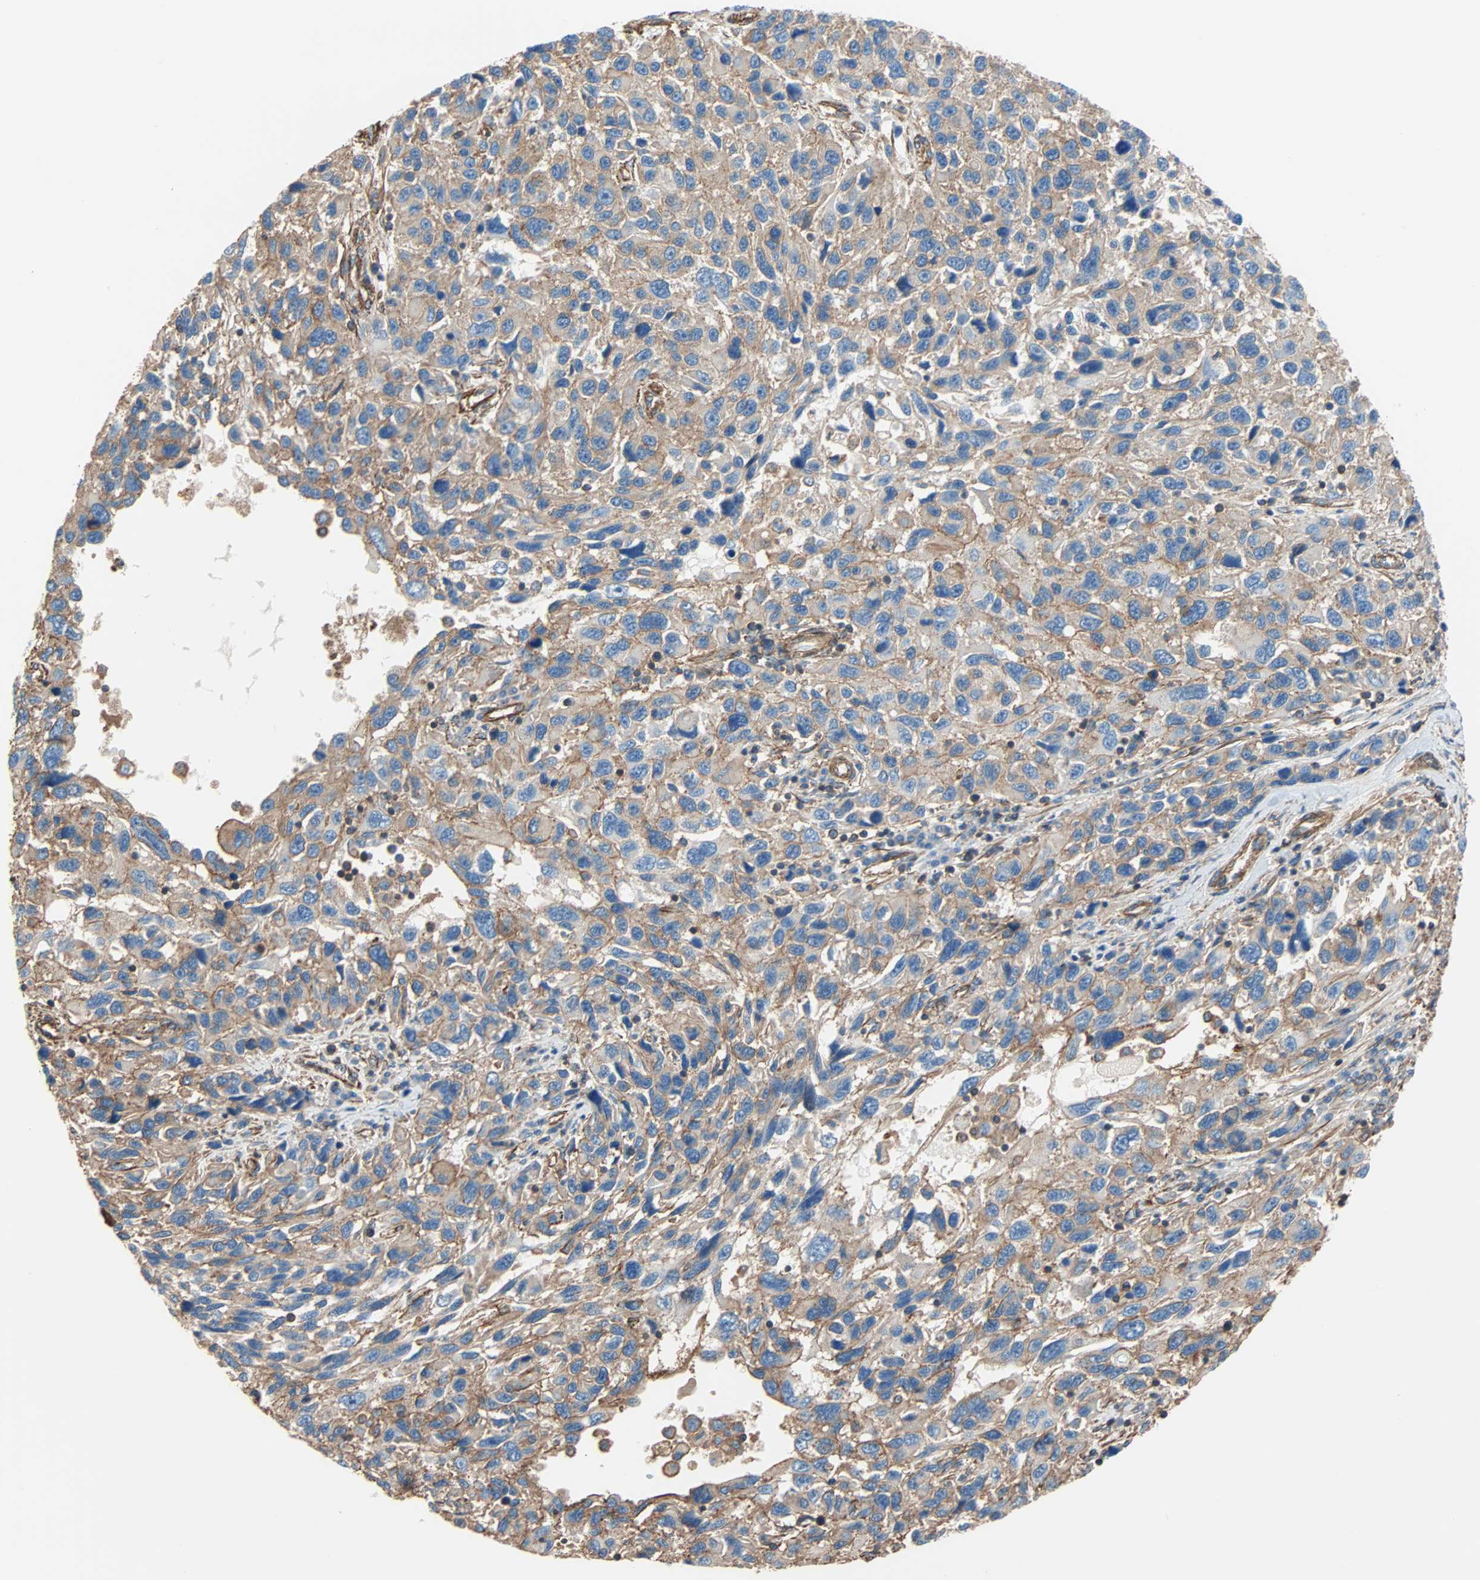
{"staining": {"intensity": "weak", "quantity": ">75%", "location": "cytoplasmic/membranous"}, "tissue": "melanoma", "cell_type": "Tumor cells", "image_type": "cancer", "snomed": [{"axis": "morphology", "description": "Malignant melanoma, NOS"}, {"axis": "topography", "description": "Skin"}], "caption": "This is a micrograph of immunohistochemistry staining of melanoma, which shows weak staining in the cytoplasmic/membranous of tumor cells.", "gene": "GALNT10", "patient": {"sex": "male", "age": 53}}